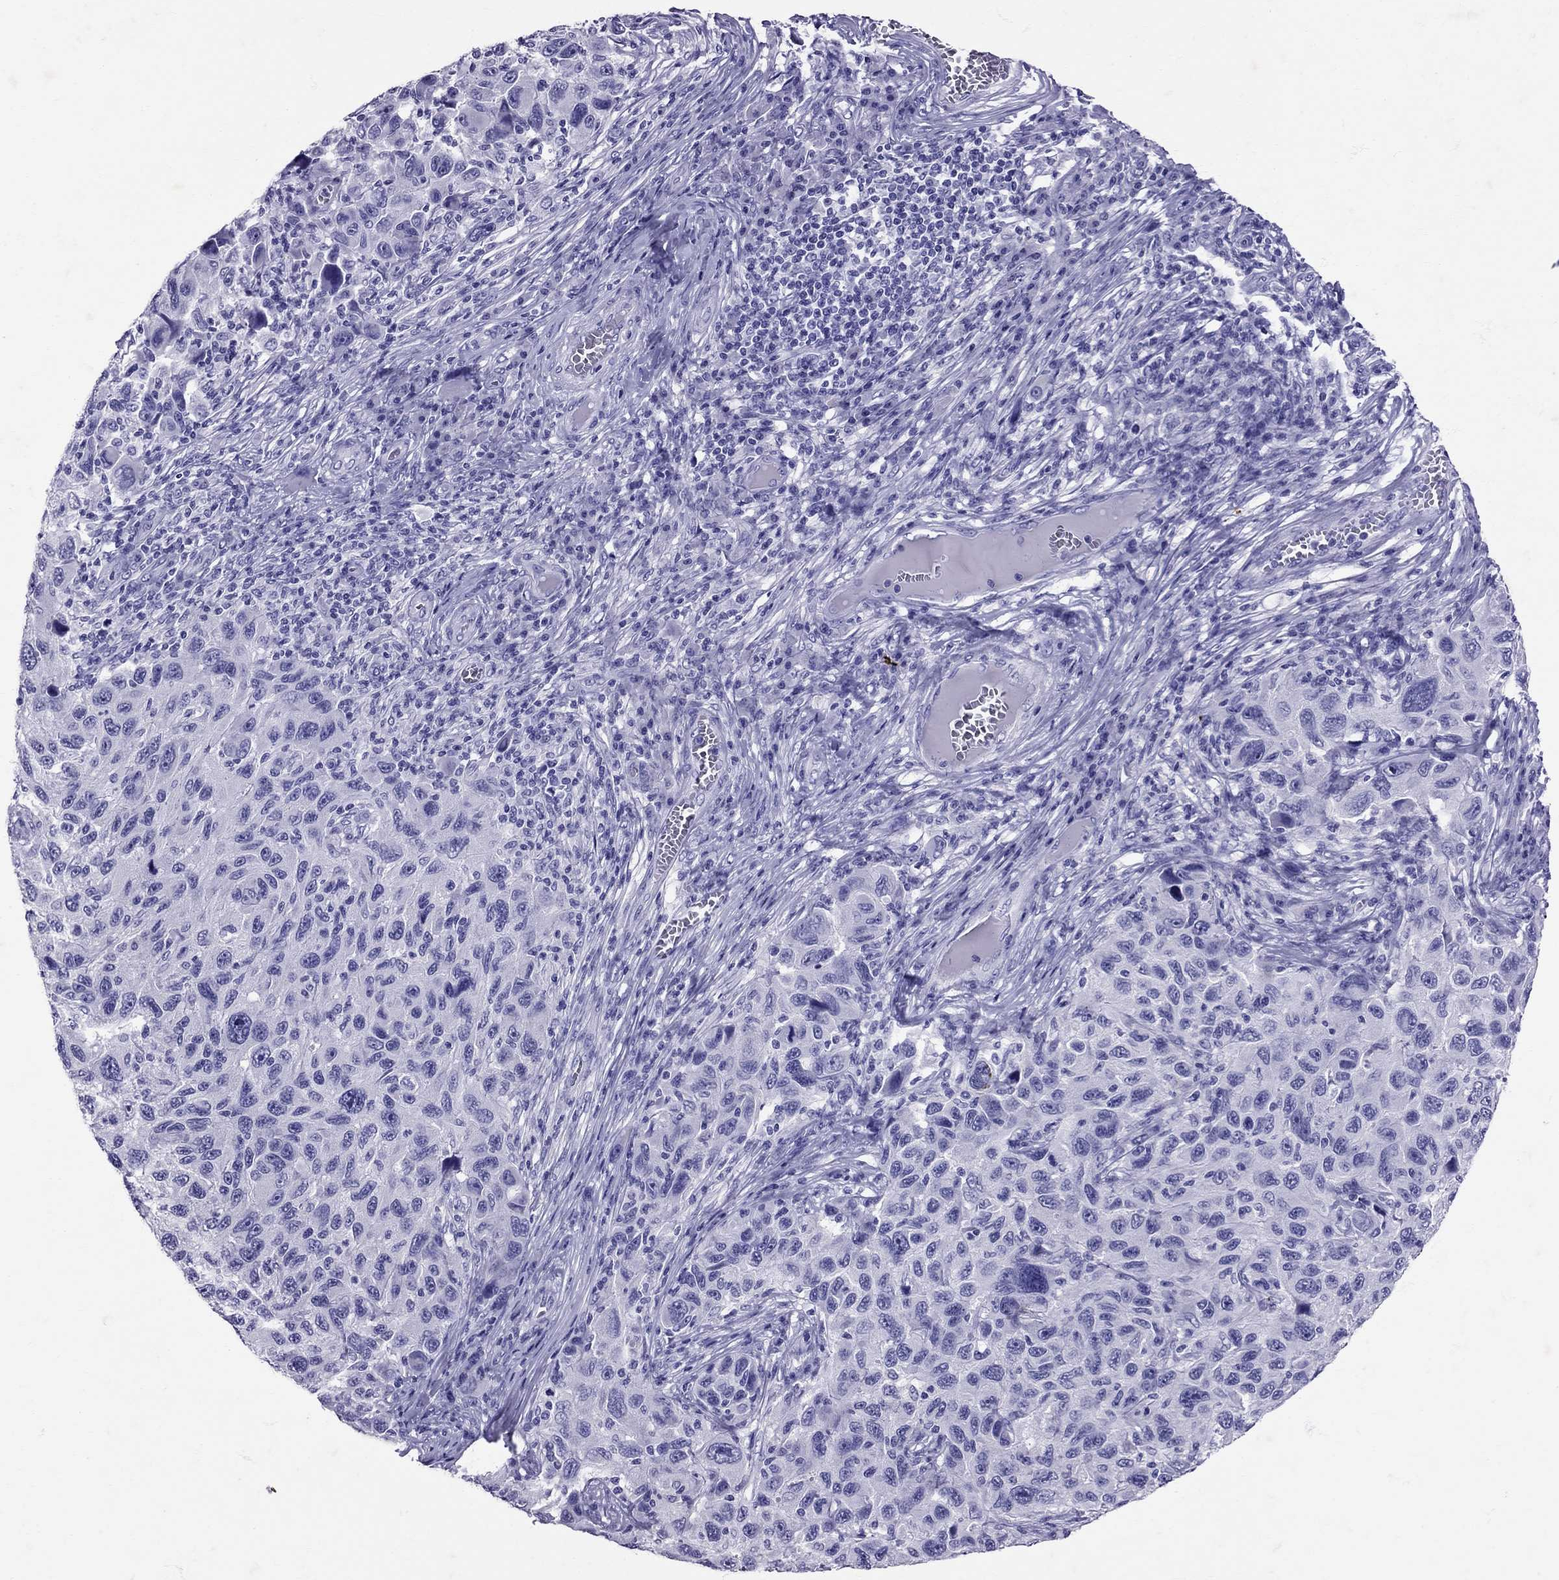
{"staining": {"intensity": "negative", "quantity": "none", "location": "none"}, "tissue": "melanoma", "cell_type": "Tumor cells", "image_type": "cancer", "snomed": [{"axis": "morphology", "description": "Malignant melanoma, NOS"}, {"axis": "topography", "description": "Skin"}], "caption": "Melanoma was stained to show a protein in brown. There is no significant expression in tumor cells. (DAB (3,3'-diaminobenzidine) immunohistochemistry (IHC) visualized using brightfield microscopy, high magnification).", "gene": "AVP", "patient": {"sex": "male", "age": 53}}